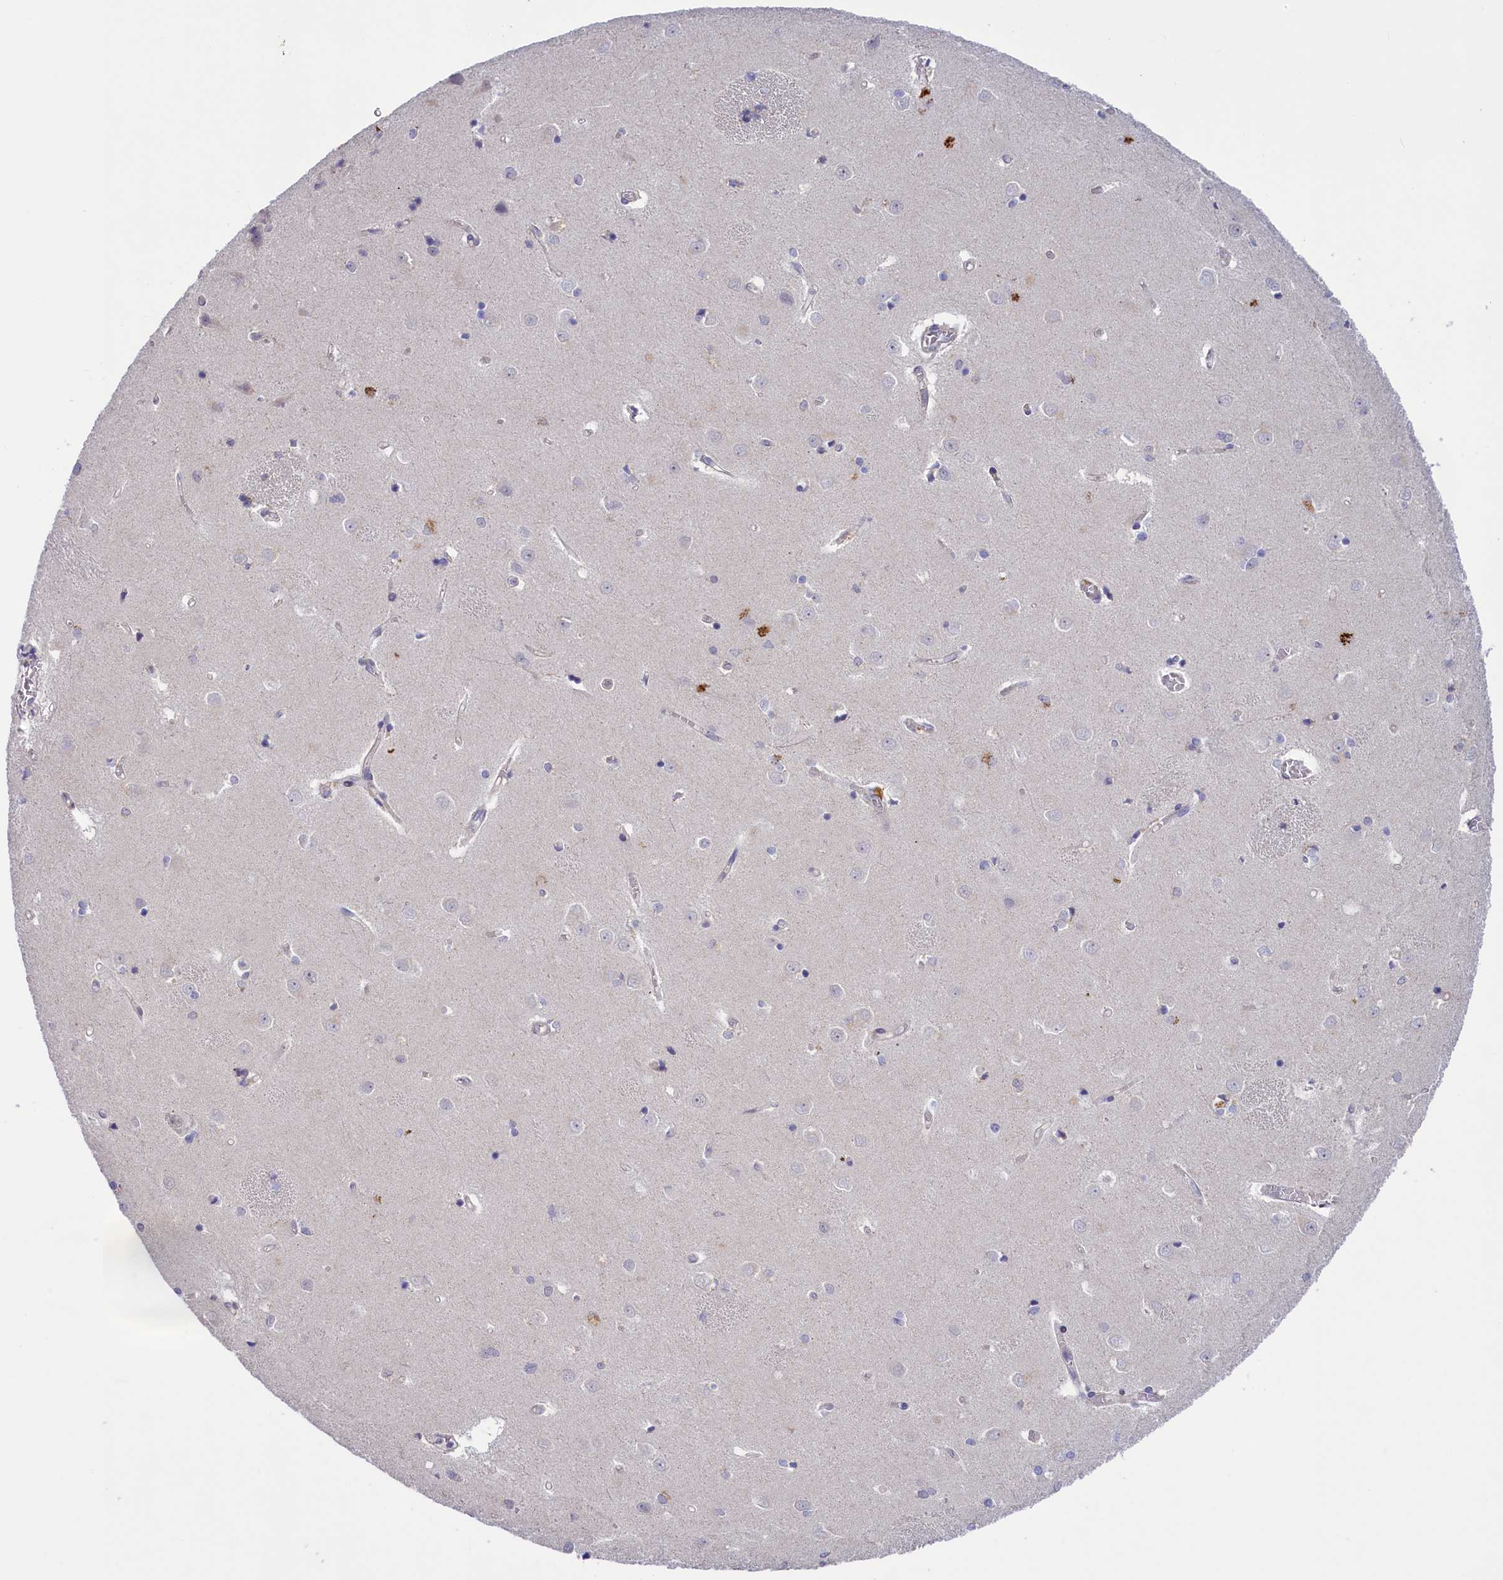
{"staining": {"intensity": "negative", "quantity": "none", "location": "none"}, "tissue": "caudate", "cell_type": "Glial cells", "image_type": "normal", "snomed": [{"axis": "morphology", "description": "Normal tissue, NOS"}, {"axis": "topography", "description": "Lateral ventricle wall"}], "caption": "The micrograph shows no significant expression in glial cells of caudate.", "gene": "HYKK", "patient": {"sex": "male", "age": 37}}